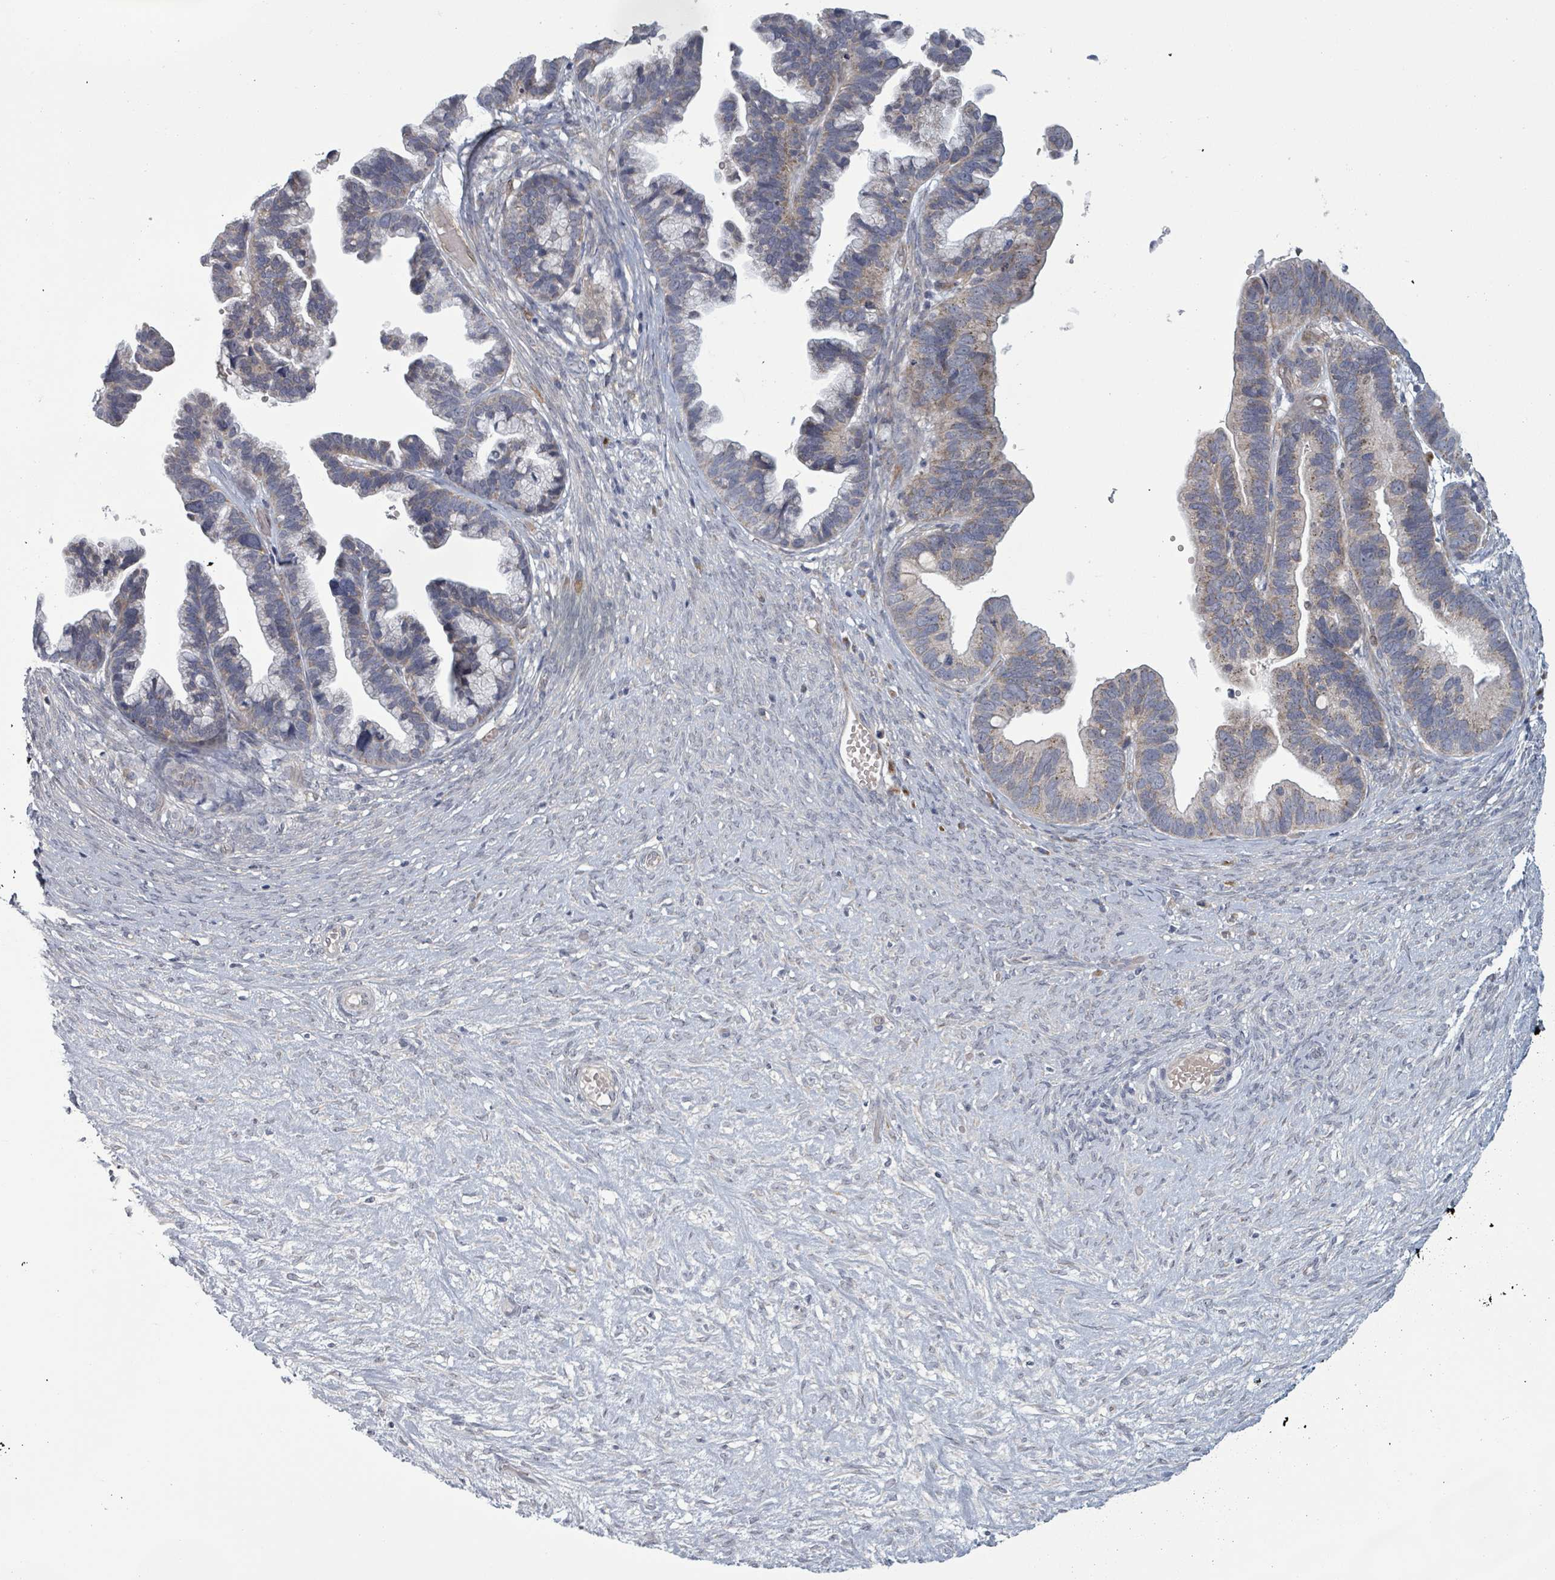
{"staining": {"intensity": "weak", "quantity": ">75%", "location": "cytoplasmic/membranous"}, "tissue": "ovarian cancer", "cell_type": "Tumor cells", "image_type": "cancer", "snomed": [{"axis": "morphology", "description": "Cystadenocarcinoma, serous, NOS"}, {"axis": "topography", "description": "Ovary"}], "caption": "About >75% of tumor cells in ovarian serous cystadenocarcinoma demonstrate weak cytoplasmic/membranous protein expression as visualized by brown immunohistochemical staining.", "gene": "FKBP1A", "patient": {"sex": "female", "age": 56}}